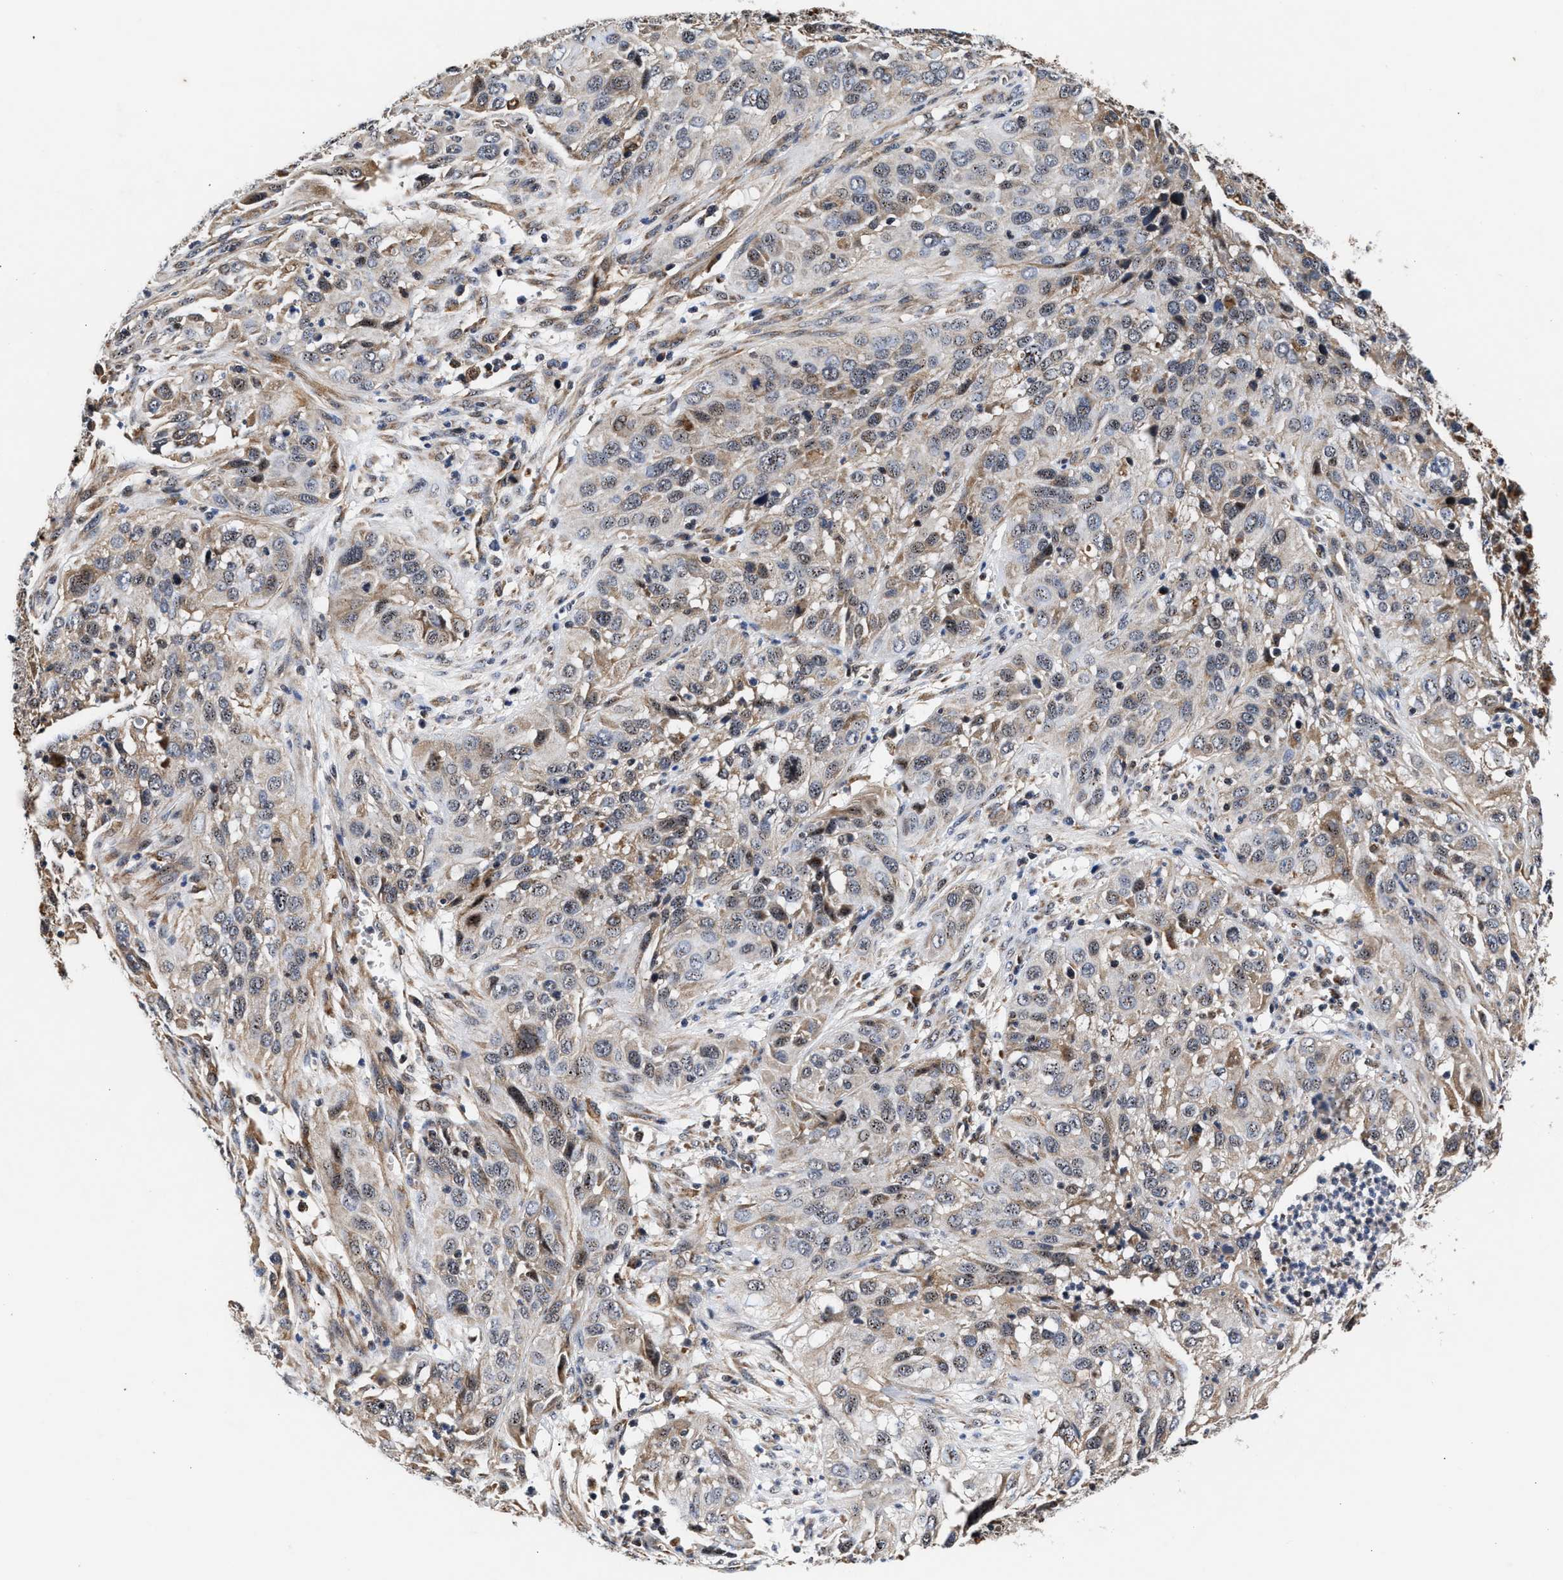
{"staining": {"intensity": "weak", "quantity": "25%-75%", "location": "cytoplasmic/membranous"}, "tissue": "cervical cancer", "cell_type": "Tumor cells", "image_type": "cancer", "snomed": [{"axis": "morphology", "description": "Squamous cell carcinoma, NOS"}, {"axis": "topography", "description": "Cervix"}], "caption": "A low amount of weak cytoplasmic/membranous staining is seen in about 25%-75% of tumor cells in cervical squamous cell carcinoma tissue.", "gene": "SGK1", "patient": {"sex": "female", "age": 32}}